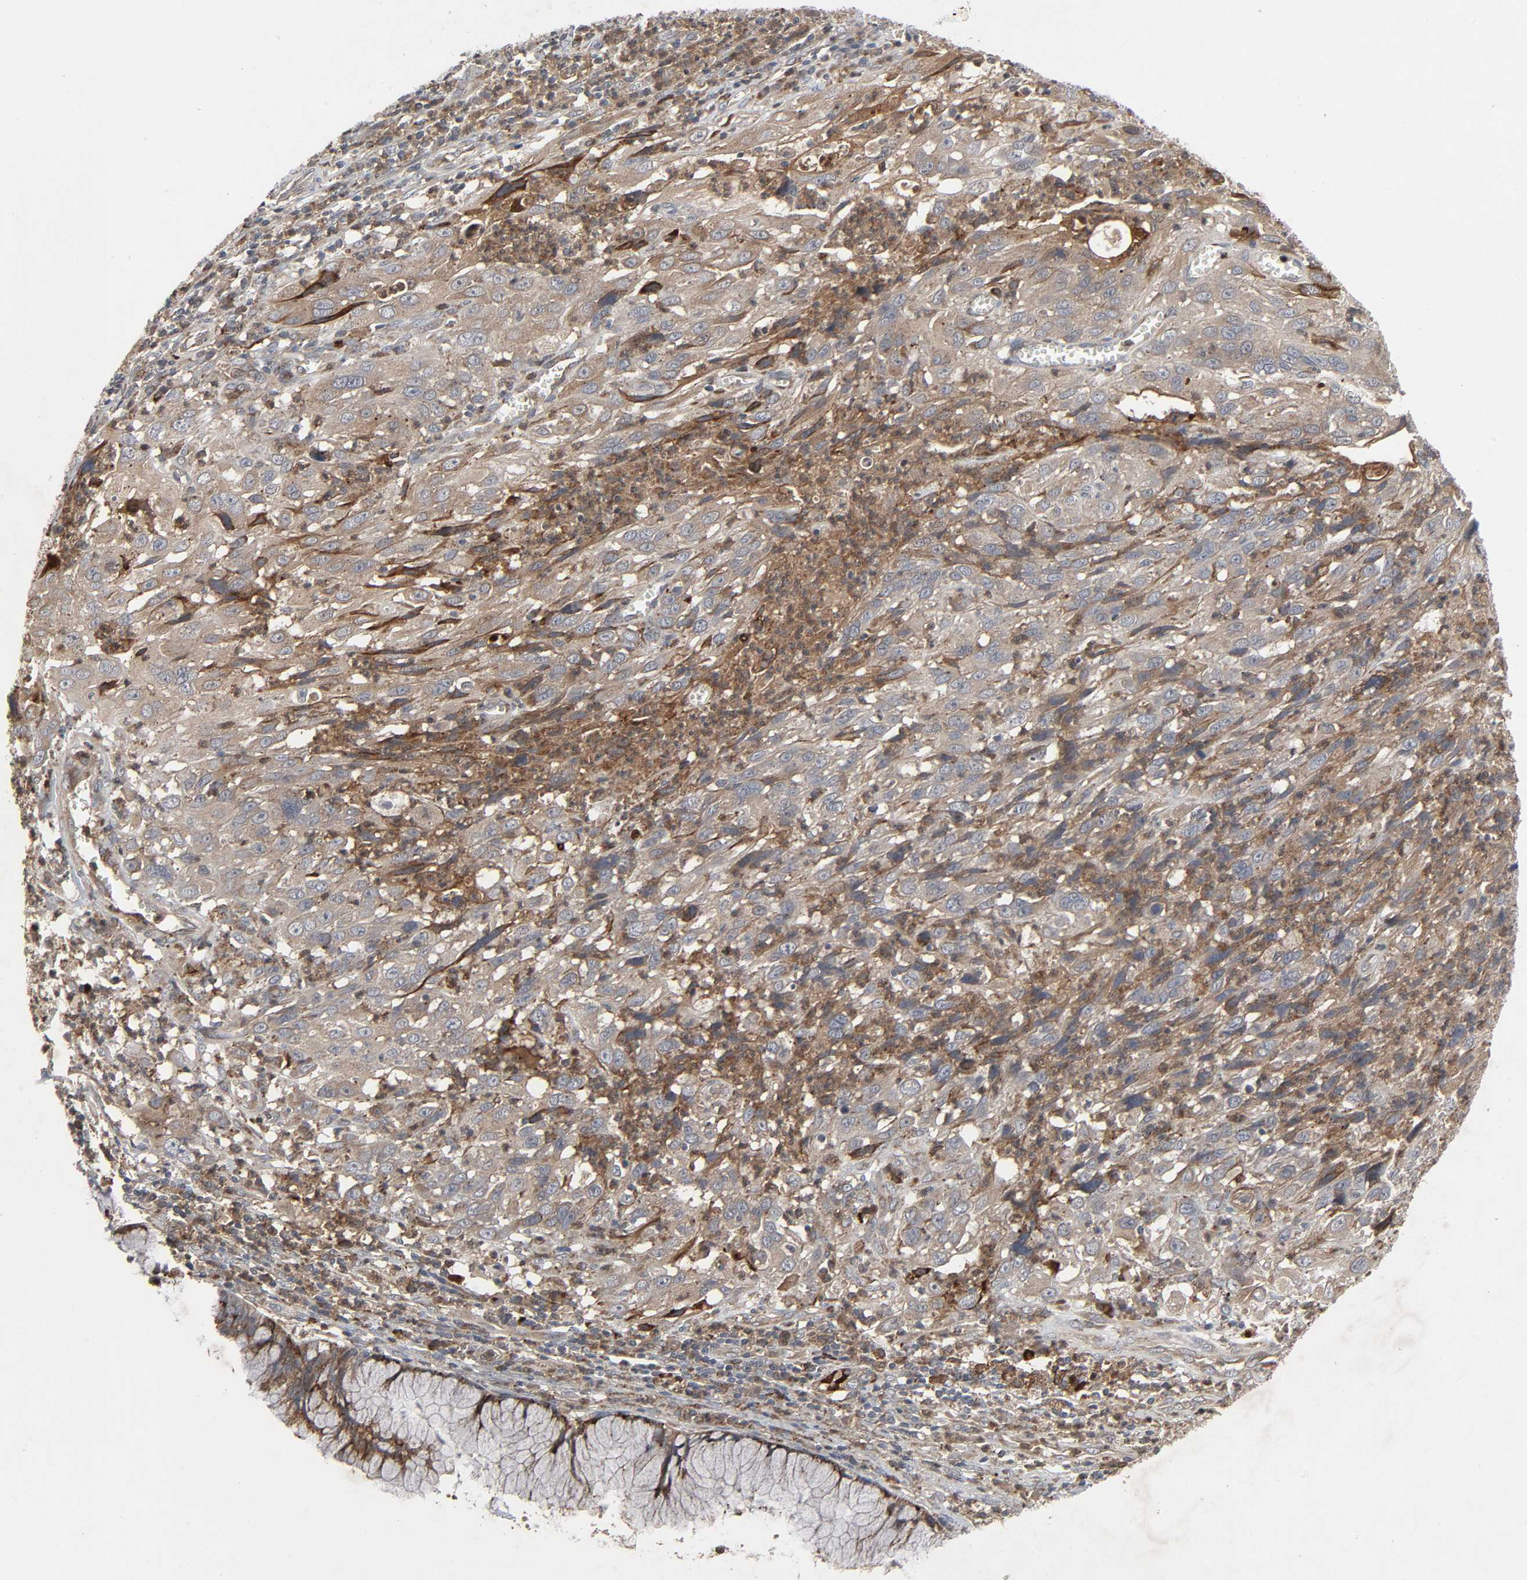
{"staining": {"intensity": "moderate", "quantity": ">75%", "location": "cytoplasmic/membranous"}, "tissue": "cervical cancer", "cell_type": "Tumor cells", "image_type": "cancer", "snomed": [{"axis": "morphology", "description": "Squamous cell carcinoma, NOS"}, {"axis": "topography", "description": "Cervix"}], "caption": "Cervical cancer (squamous cell carcinoma) was stained to show a protein in brown. There is medium levels of moderate cytoplasmic/membranous staining in approximately >75% of tumor cells. (brown staining indicates protein expression, while blue staining denotes nuclei).", "gene": "ADCY4", "patient": {"sex": "female", "age": 32}}